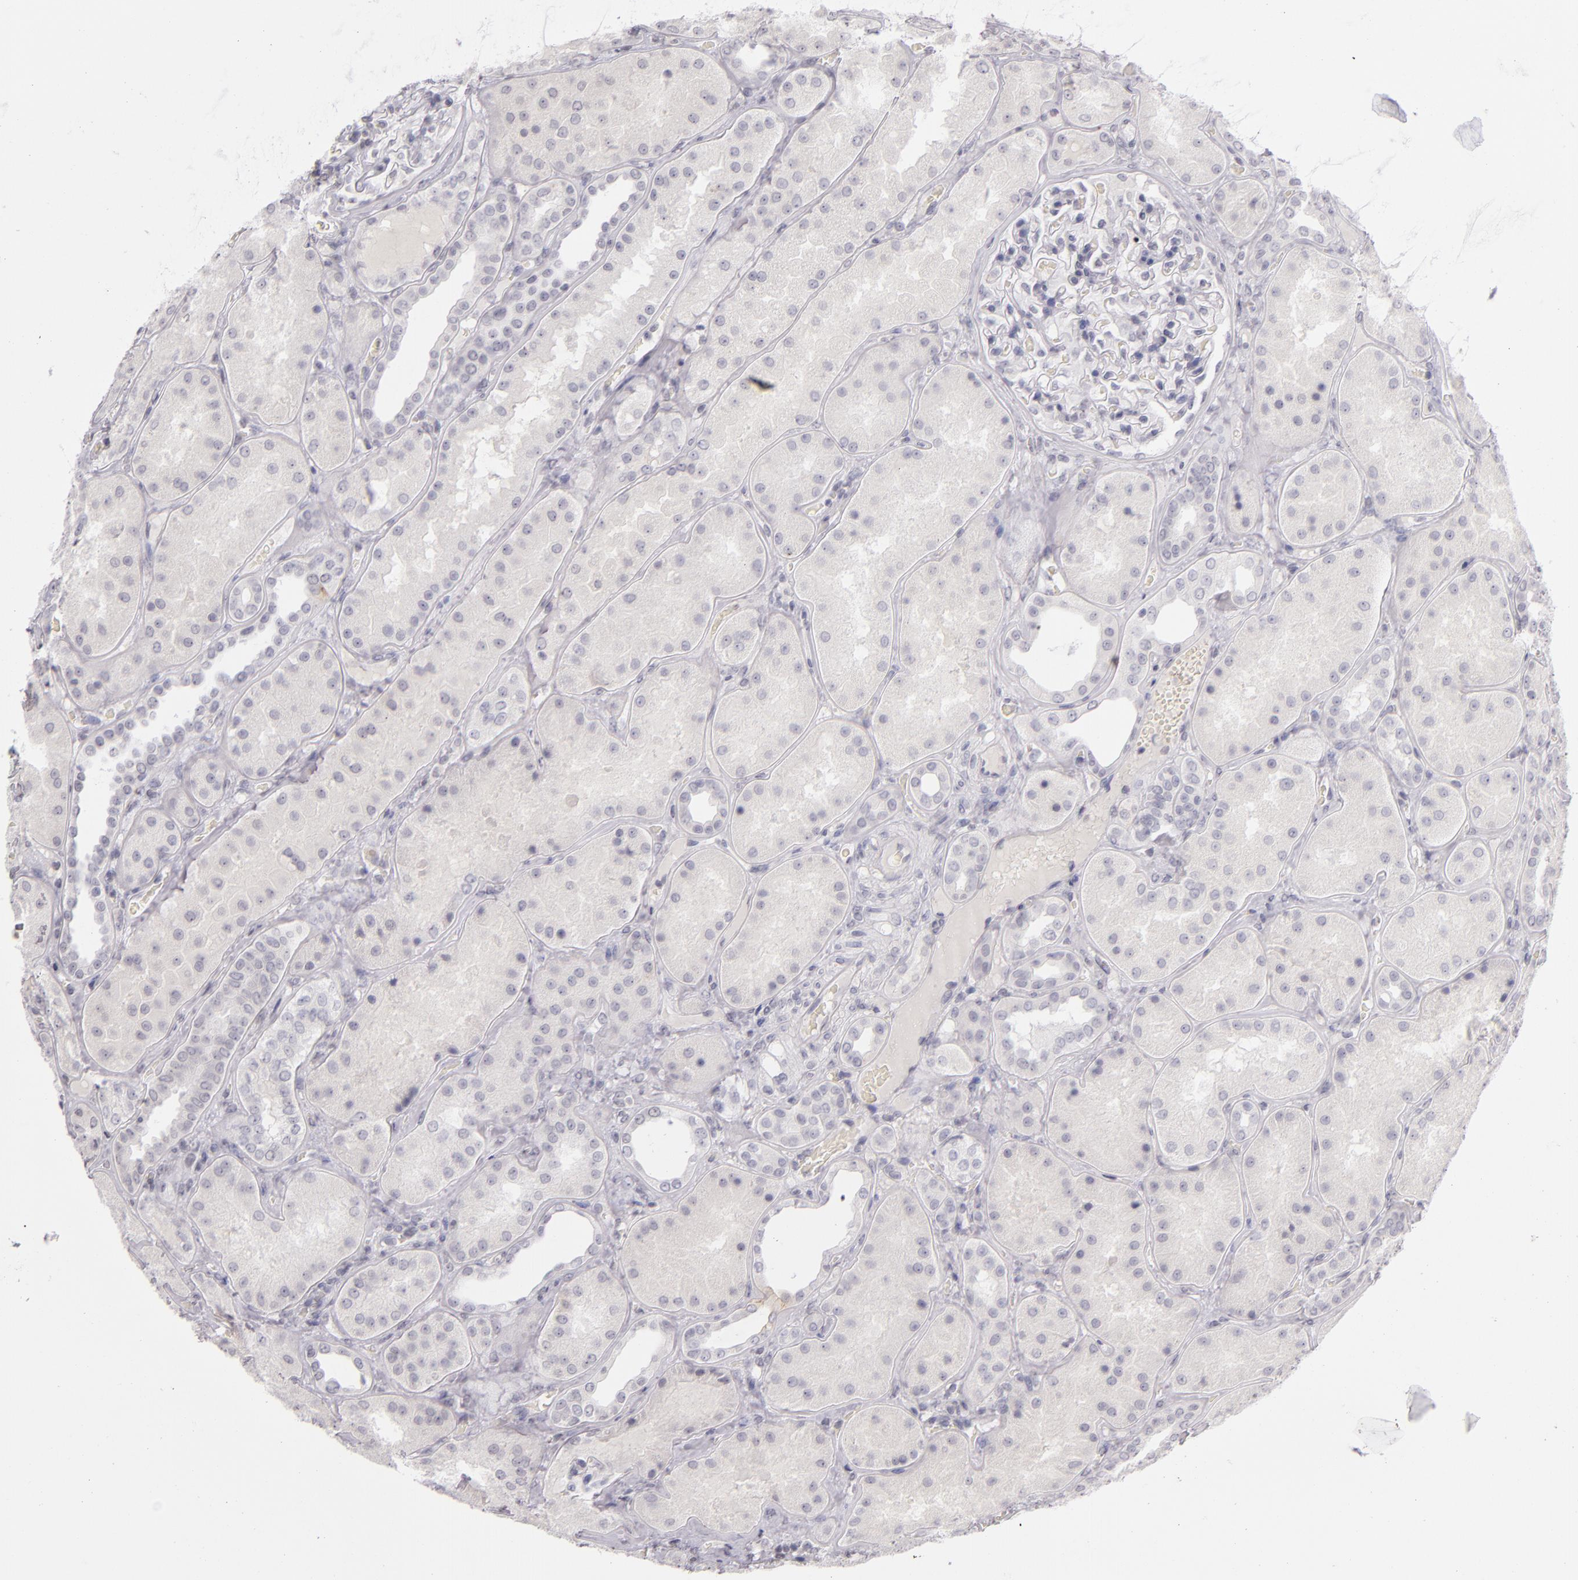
{"staining": {"intensity": "negative", "quantity": "none", "location": "none"}, "tissue": "kidney", "cell_type": "Cells in glomeruli", "image_type": "normal", "snomed": [{"axis": "morphology", "description": "Normal tissue, NOS"}, {"axis": "topography", "description": "Kidney"}], "caption": "IHC image of normal kidney: kidney stained with DAB (3,3'-diaminobenzidine) shows no significant protein positivity in cells in glomeruli.", "gene": "CD40", "patient": {"sex": "female", "age": 56}}